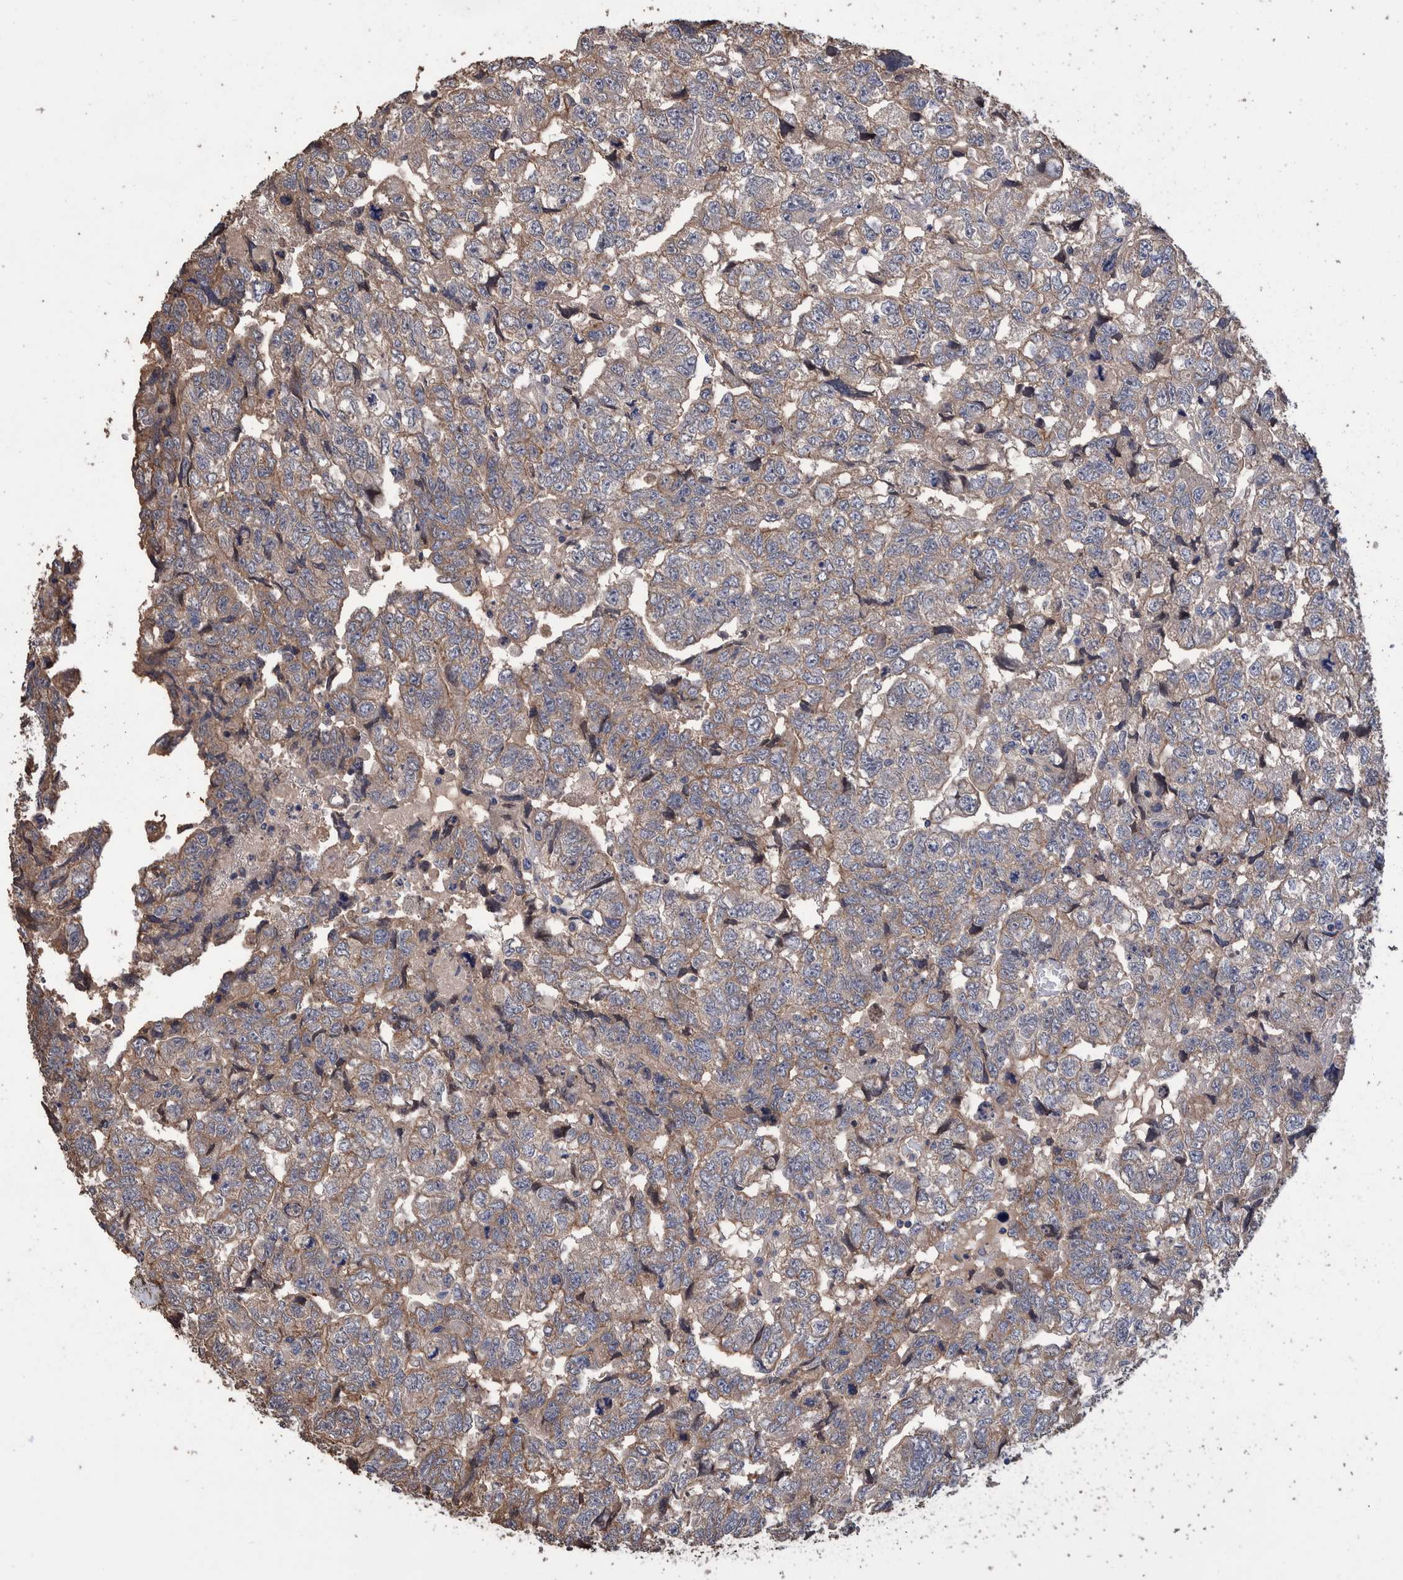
{"staining": {"intensity": "weak", "quantity": "<25%", "location": "cytoplasmic/membranous"}, "tissue": "testis cancer", "cell_type": "Tumor cells", "image_type": "cancer", "snomed": [{"axis": "morphology", "description": "Carcinoma, Embryonal, NOS"}, {"axis": "topography", "description": "Testis"}], "caption": "IHC histopathology image of testis cancer stained for a protein (brown), which displays no positivity in tumor cells.", "gene": "SLC45A4", "patient": {"sex": "male", "age": 36}}